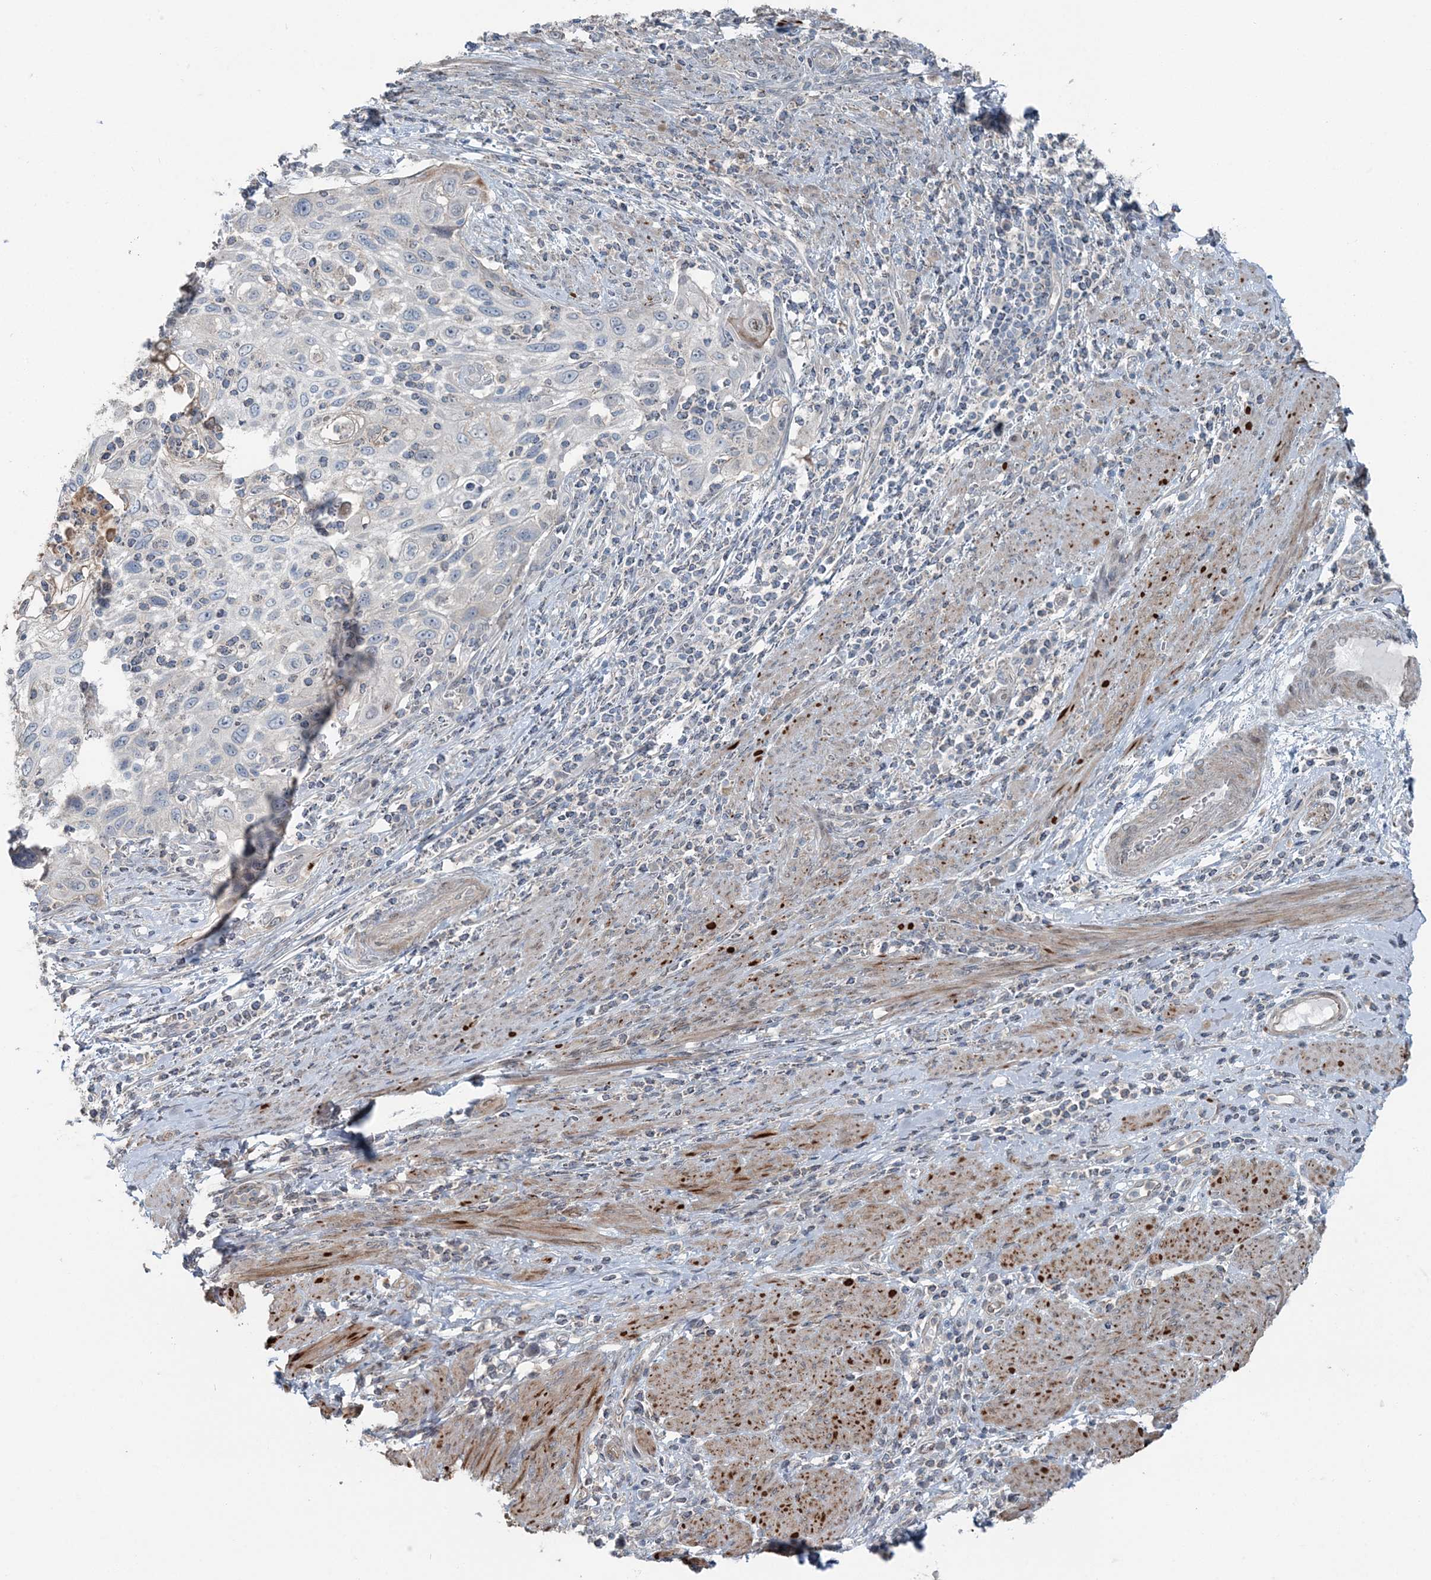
{"staining": {"intensity": "negative", "quantity": "none", "location": "none"}, "tissue": "cervical cancer", "cell_type": "Tumor cells", "image_type": "cancer", "snomed": [{"axis": "morphology", "description": "Squamous cell carcinoma, NOS"}, {"axis": "topography", "description": "Cervix"}], "caption": "This micrograph is of cervical squamous cell carcinoma stained with immunohistochemistry (IHC) to label a protein in brown with the nuclei are counter-stained blue. There is no staining in tumor cells. The staining is performed using DAB brown chromogen with nuclei counter-stained in using hematoxylin.", "gene": "FBXL17", "patient": {"sex": "female", "age": 70}}